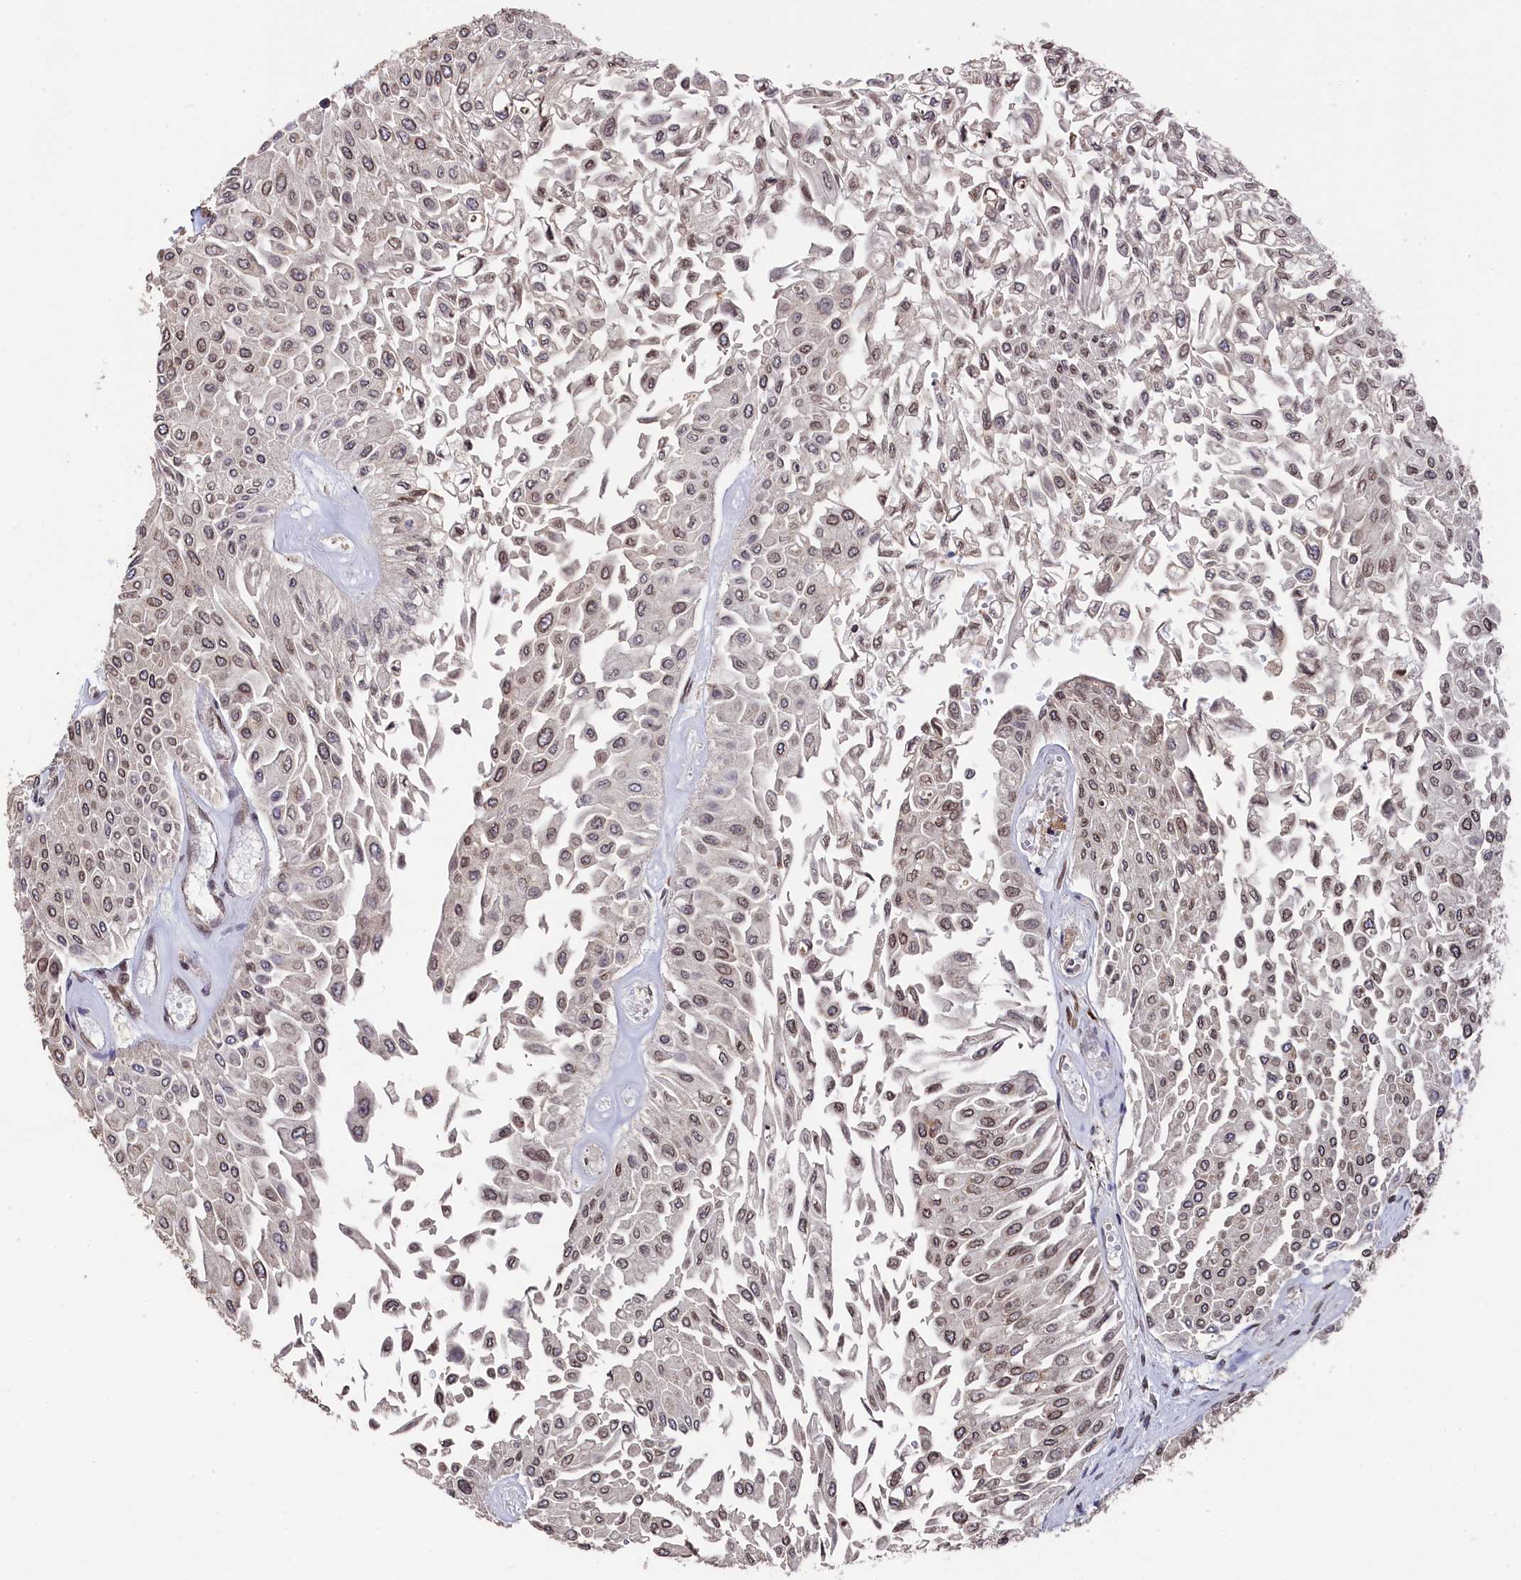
{"staining": {"intensity": "moderate", "quantity": ">75%", "location": "cytoplasmic/membranous,nuclear"}, "tissue": "urothelial cancer", "cell_type": "Tumor cells", "image_type": "cancer", "snomed": [{"axis": "morphology", "description": "Urothelial carcinoma, Low grade"}, {"axis": "topography", "description": "Urinary bladder"}], "caption": "Tumor cells exhibit medium levels of moderate cytoplasmic/membranous and nuclear expression in about >75% of cells in human urothelial carcinoma (low-grade). The staining is performed using DAB (3,3'-diaminobenzidine) brown chromogen to label protein expression. The nuclei are counter-stained blue using hematoxylin.", "gene": "ANKEF1", "patient": {"sex": "male", "age": 67}}